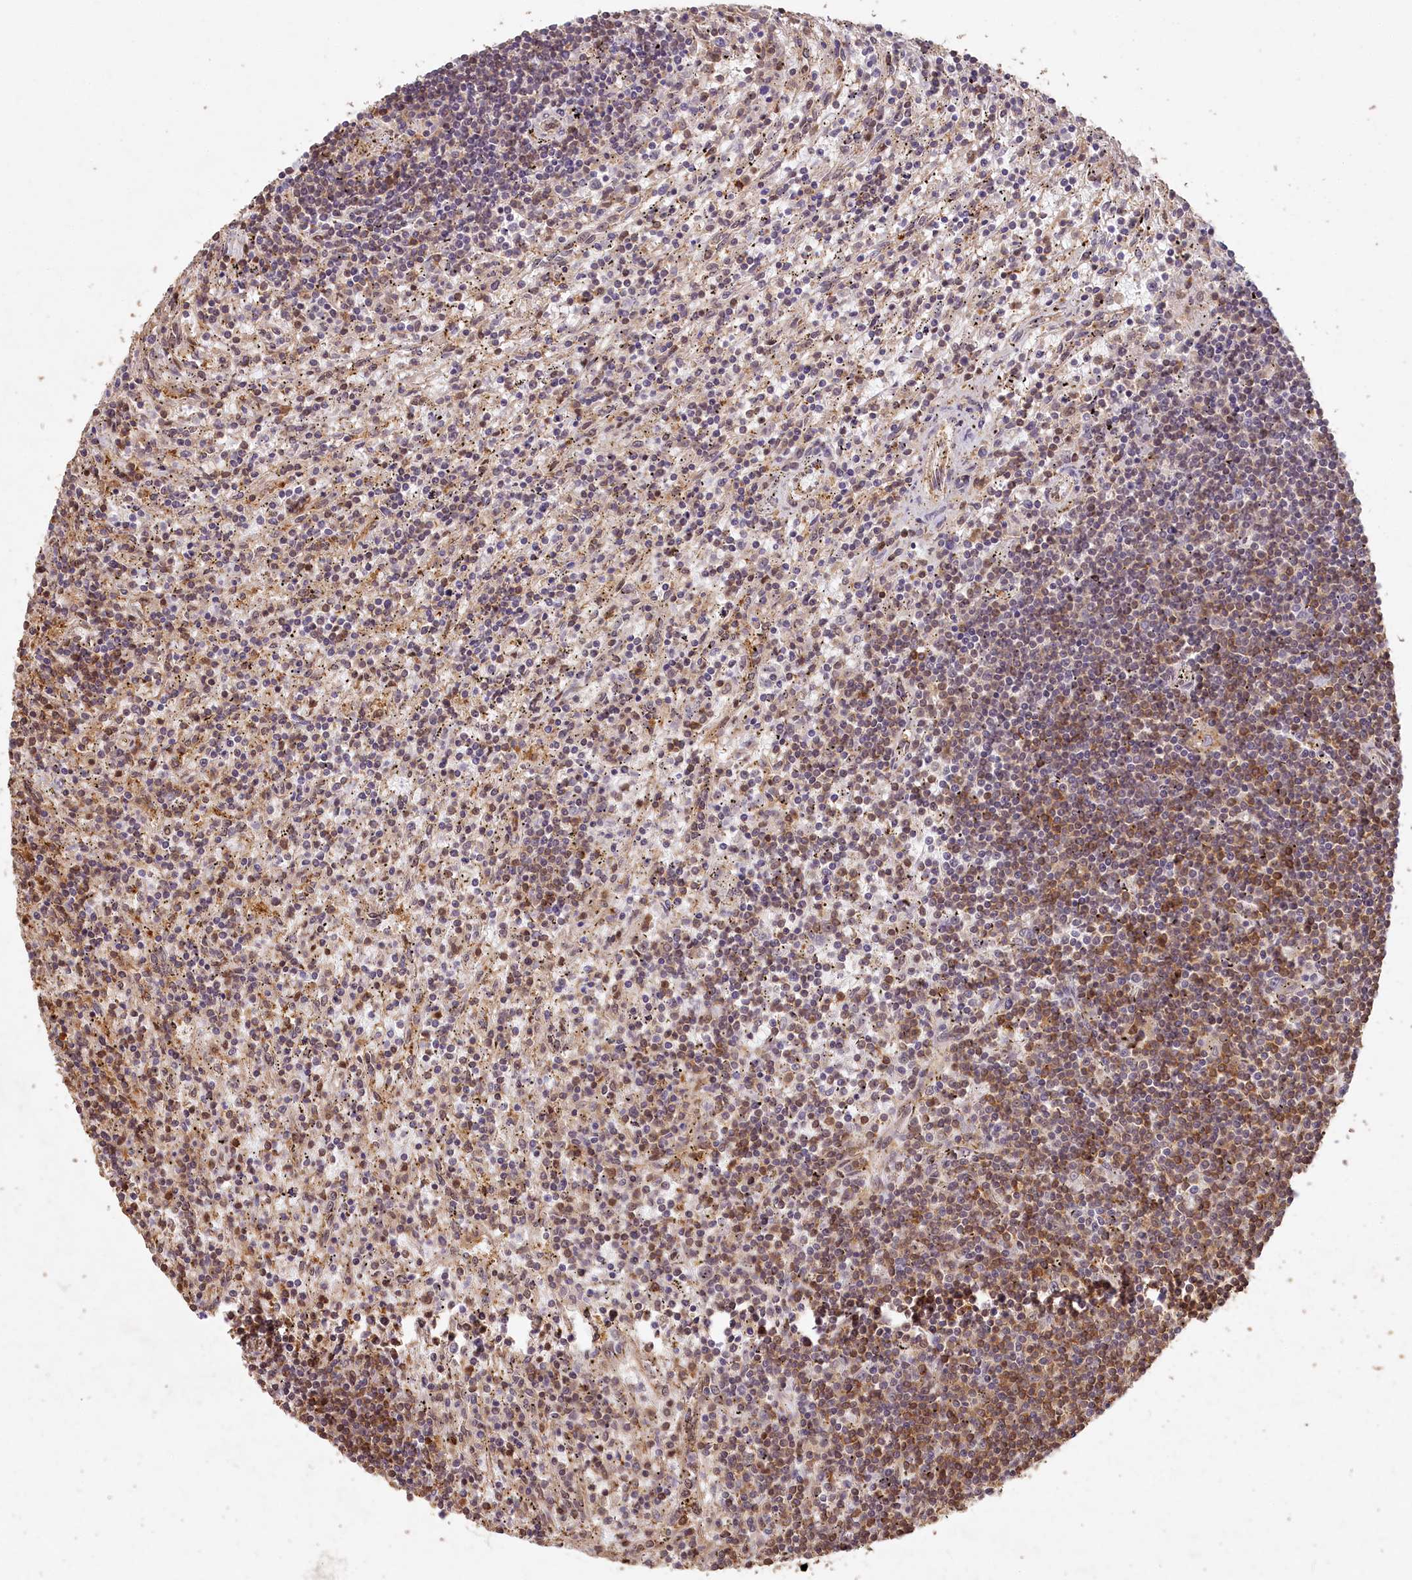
{"staining": {"intensity": "weak", "quantity": "<25%", "location": "cytoplasmic/membranous"}, "tissue": "lymphoma", "cell_type": "Tumor cells", "image_type": "cancer", "snomed": [{"axis": "morphology", "description": "Malignant lymphoma, non-Hodgkin's type, Low grade"}, {"axis": "topography", "description": "Spleen"}], "caption": "IHC of human lymphoma exhibits no positivity in tumor cells.", "gene": "MADD", "patient": {"sex": "male", "age": 76}}